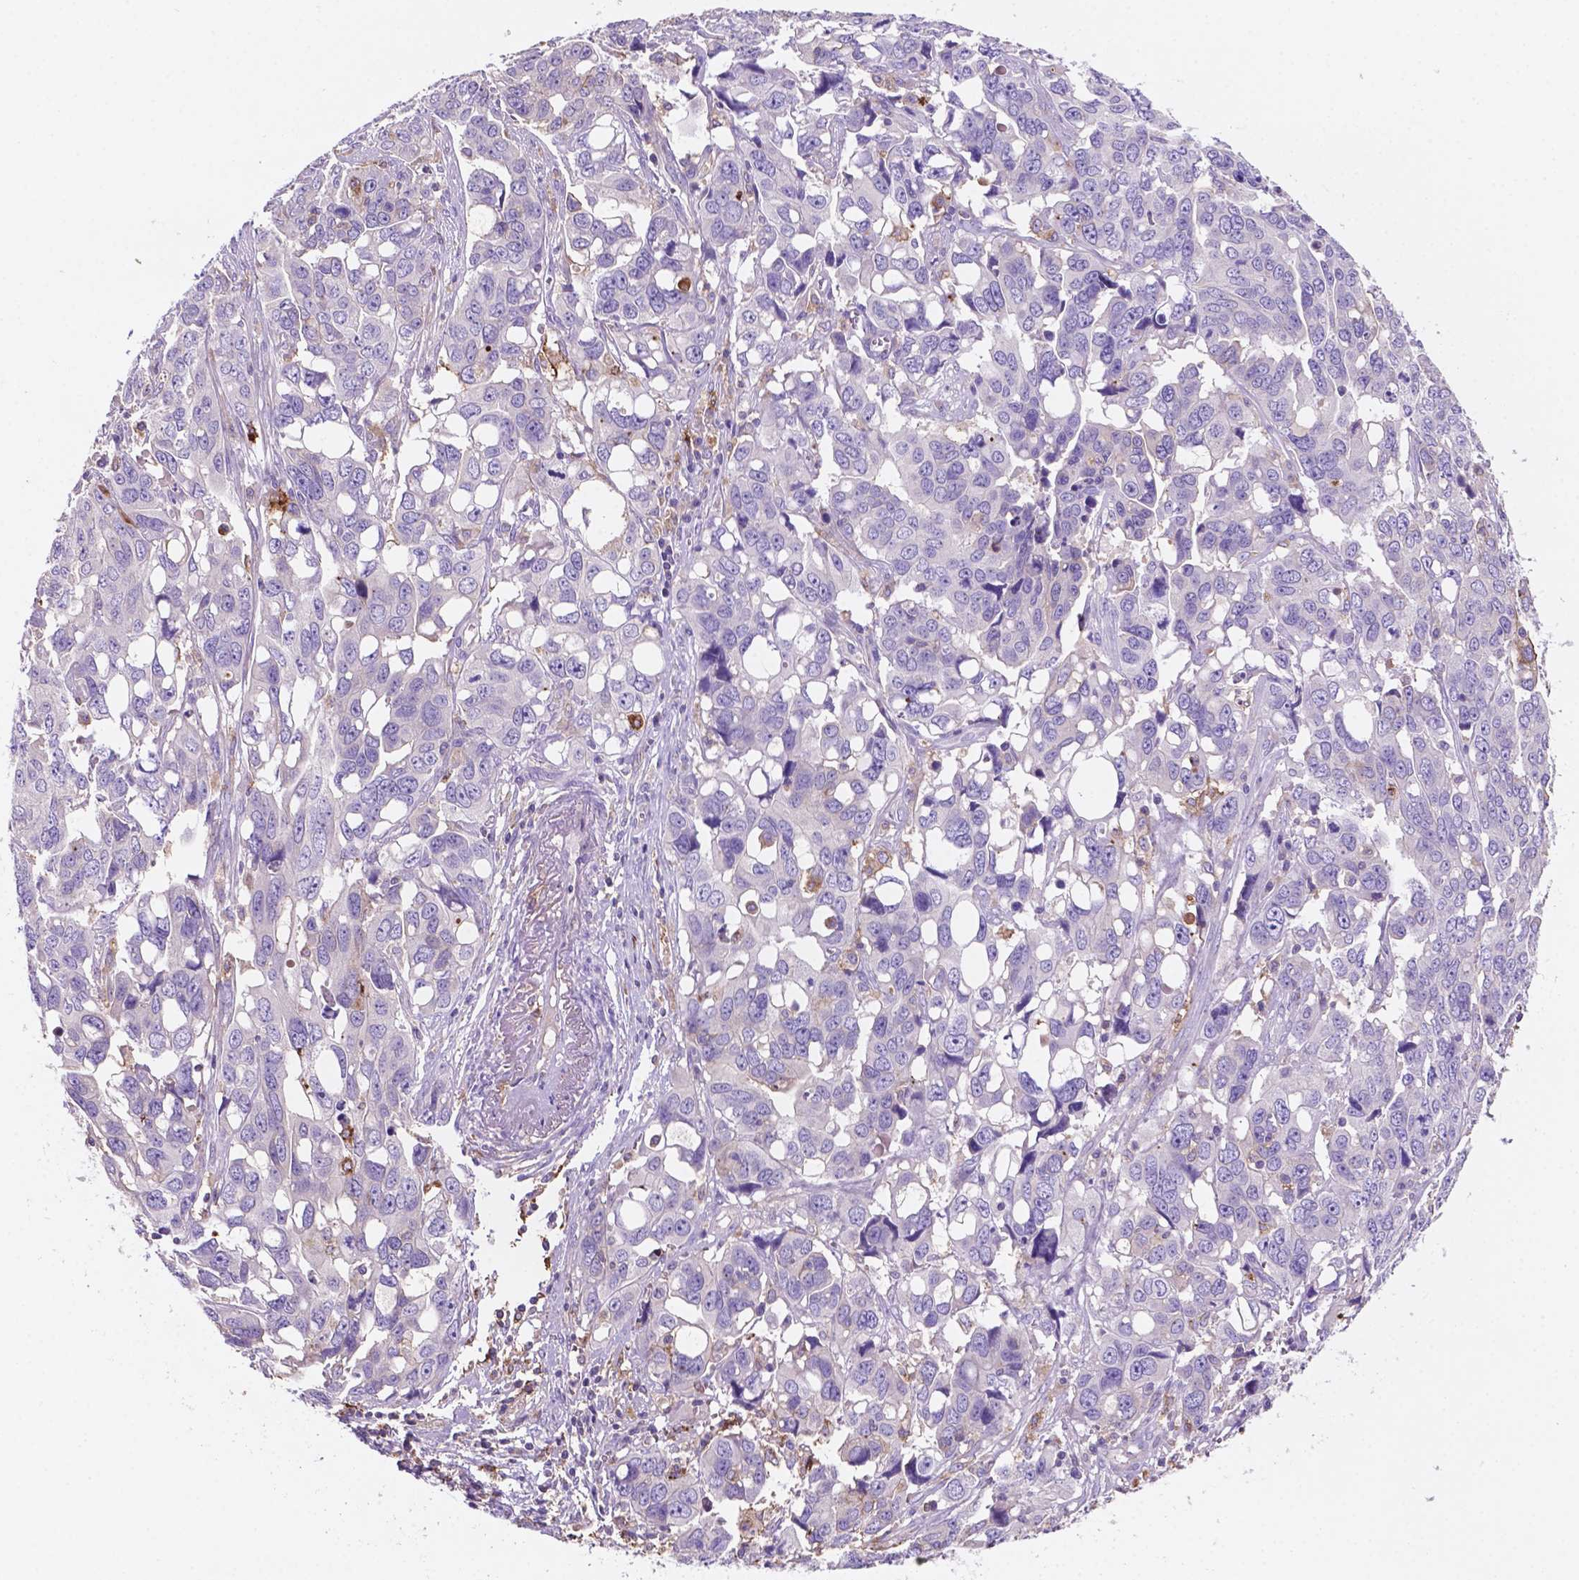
{"staining": {"intensity": "negative", "quantity": "none", "location": "none"}, "tissue": "ovarian cancer", "cell_type": "Tumor cells", "image_type": "cancer", "snomed": [{"axis": "morphology", "description": "Carcinoma, endometroid"}, {"axis": "topography", "description": "Ovary"}], "caption": "This is an IHC photomicrograph of ovarian cancer. There is no expression in tumor cells.", "gene": "MKRN2OS", "patient": {"sex": "female", "age": 78}}